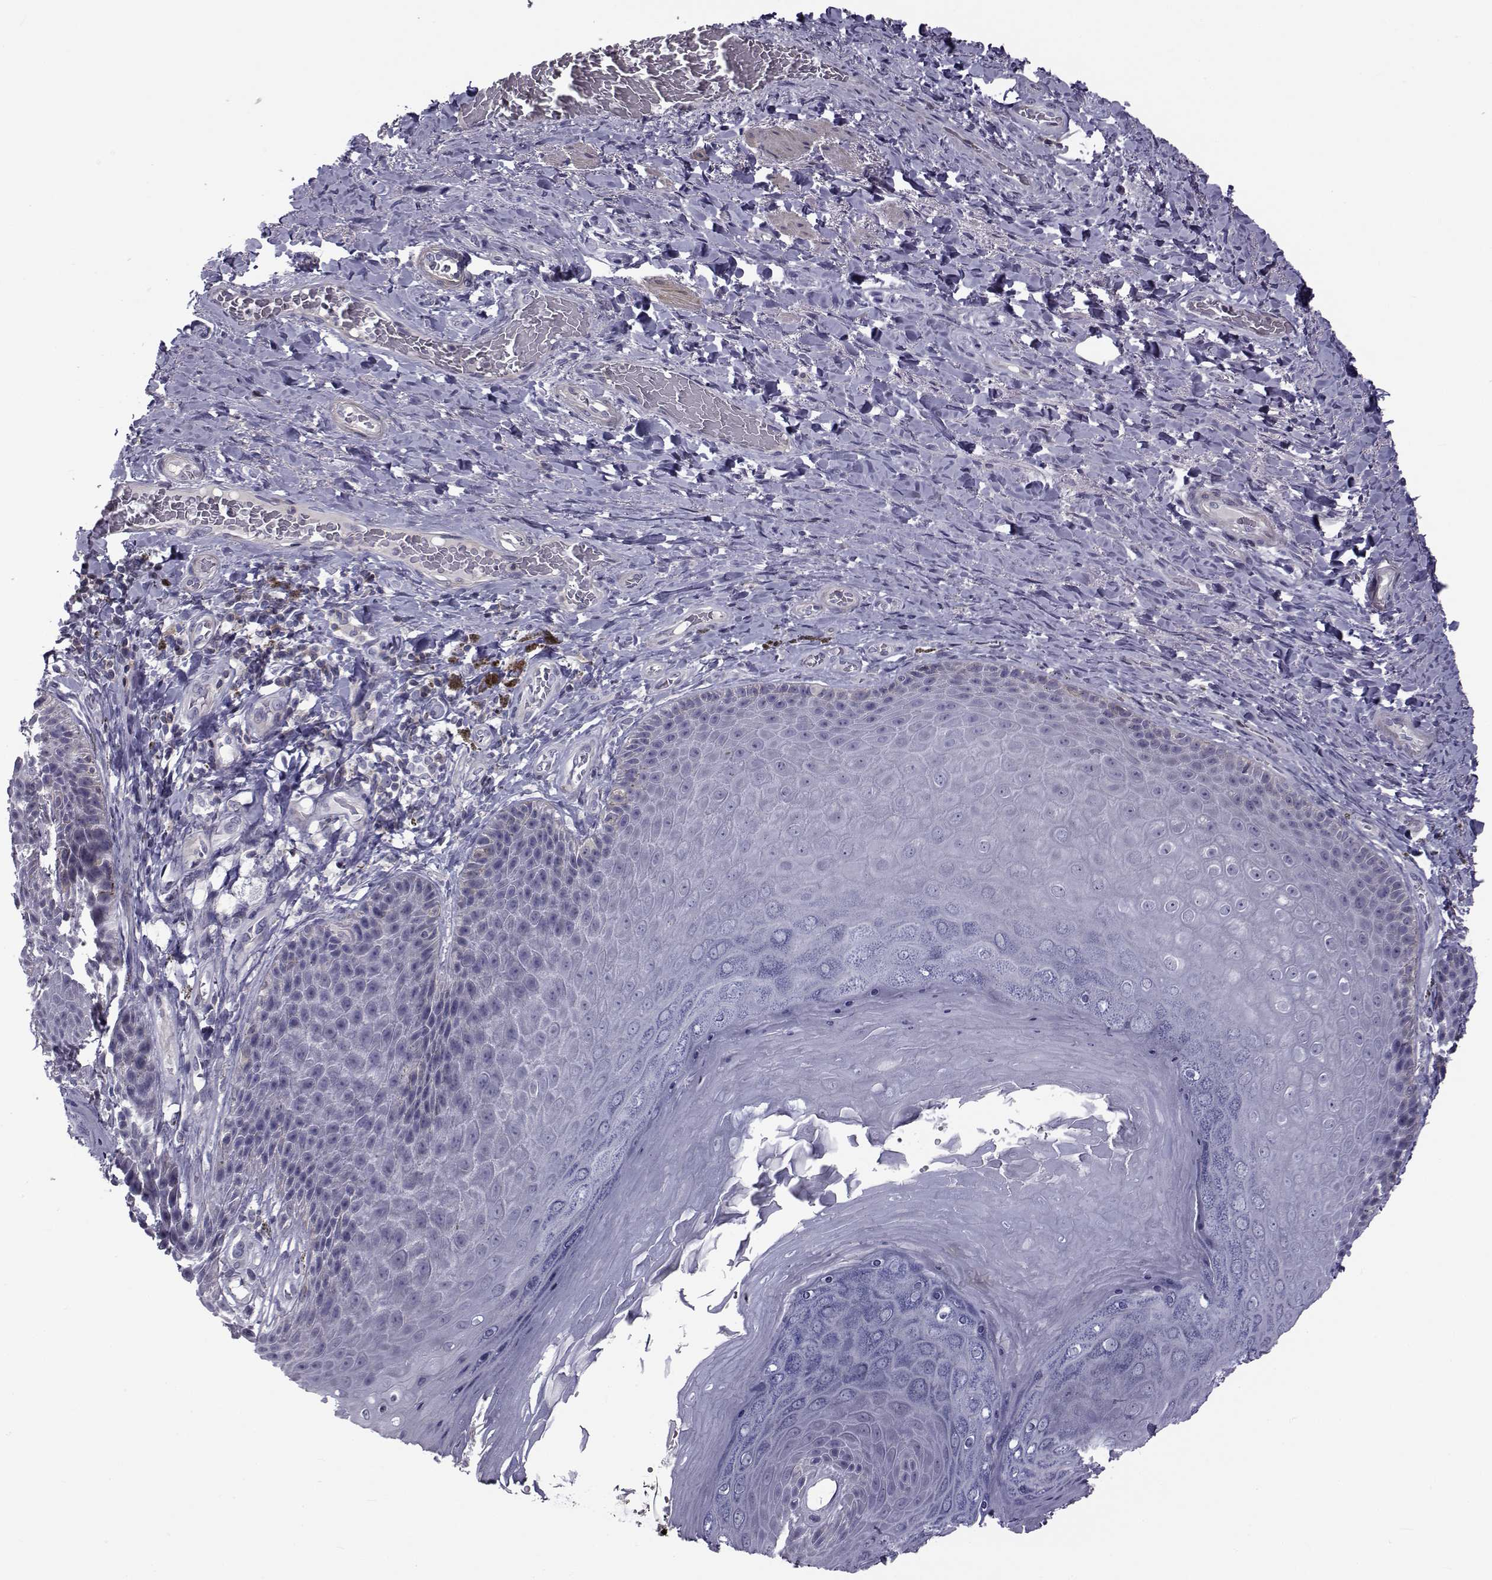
{"staining": {"intensity": "negative", "quantity": "none", "location": "none"}, "tissue": "skin", "cell_type": "Epidermal cells", "image_type": "normal", "snomed": [{"axis": "morphology", "description": "Normal tissue, NOS"}, {"axis": "topography", "description": "Skeletal muscle"}, {"axis": "topography", "description": "Anal"}, {"axis": "topography", "description": "Peripheral nerve tissue"}], "caption": "The micrograph shows no significant staining in epidermal cells of skin.", "gene": "LRRC27", "patient": {"sex": "male", "age": 53}}